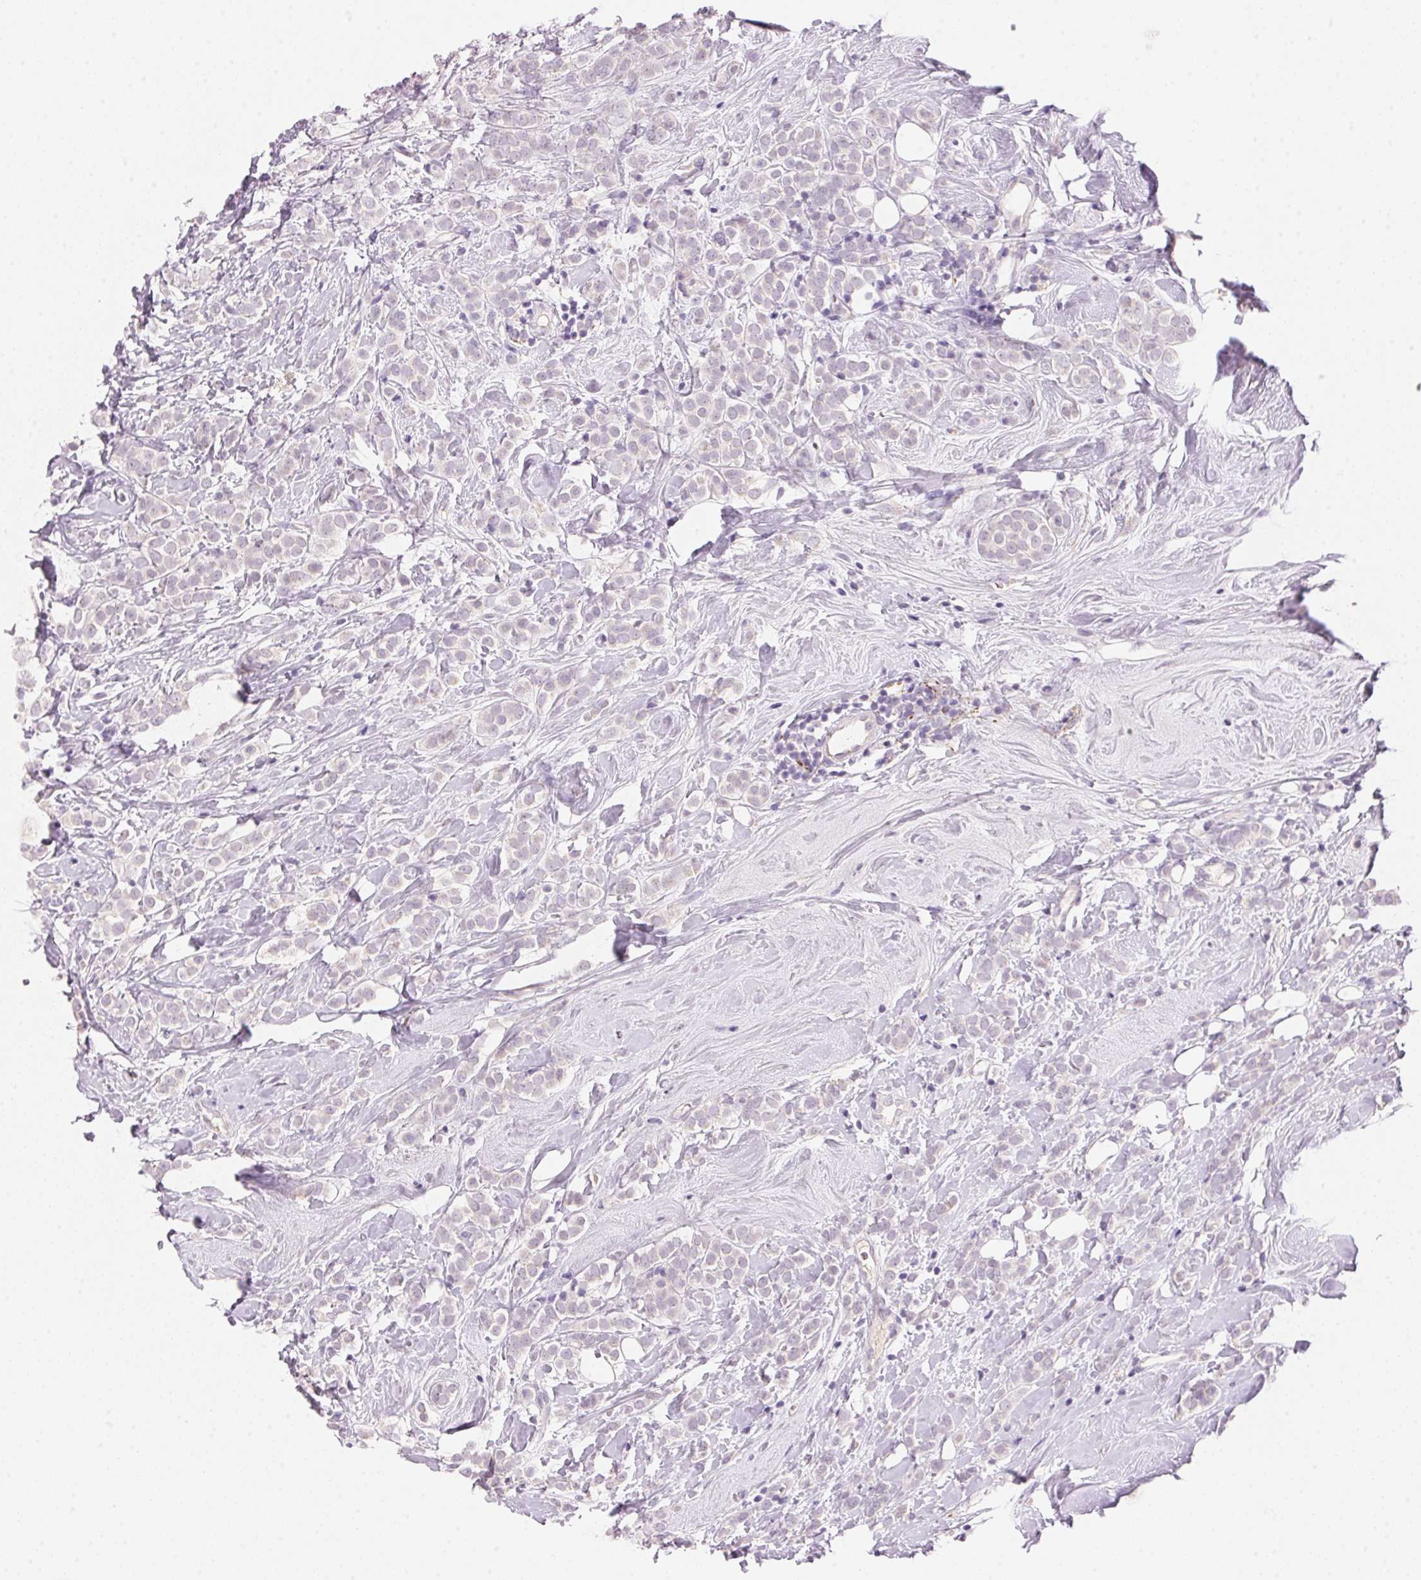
{"staining": {"intensity": "negative", "quantity": "none", "location": "none"}, "tissue": "breast cancer", "cell_type": "Tumor cells", "image_type": "cancer", "snomed": [{"axis": "morphology", "description": "Lobular carcinoma"}, {"axis": "topography", "description": "Breast"}], "caption": "This is an IHC histopathology image of human breast cancer (lobular carcinoma). There is no positivity in tumor cells.", "gene": "CYP11B1", "patient": {"sex": "female", "age": 49}}